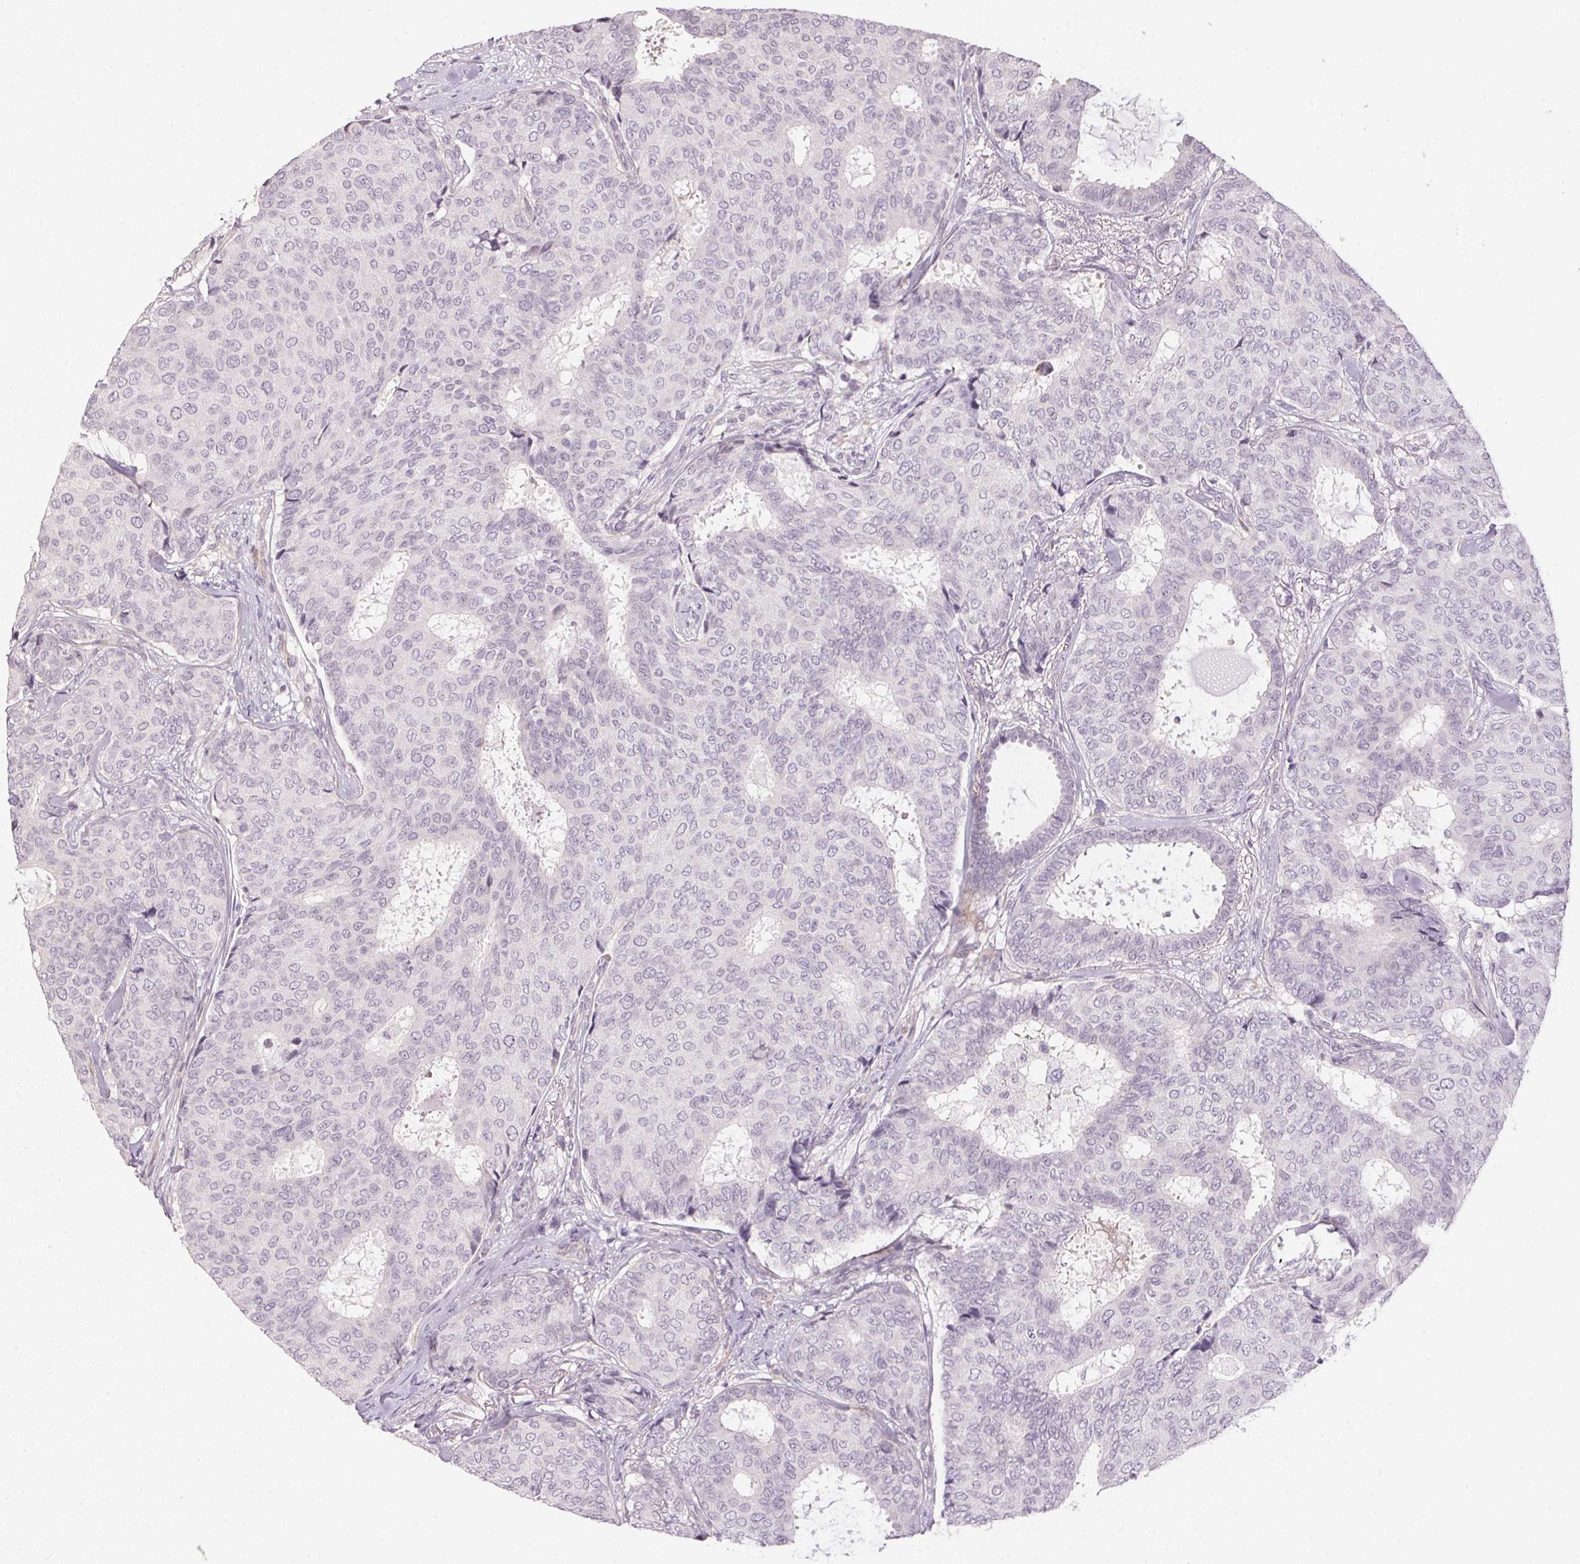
{"staining": {"intensity": "negative", "quantity": "none", "location": "none"}, "tissue": "breast cancer", "cell_type": "Tumor cells", "image_type": "cancer", "snomed": [{"axis": "morphology", "description": "Duct carcinoma"}, {"axis": "topography", "description": "Breast"}], "caption": "An immunohistochemistry photomicrograph of infiltrating ductal carcinoma (breast) is shown. There is no staining in tumor cells of infiltrating ductal carcinoma (breast).", "gene": "GDAP1L1", "patient": {"sex": "female", "age": 75}}